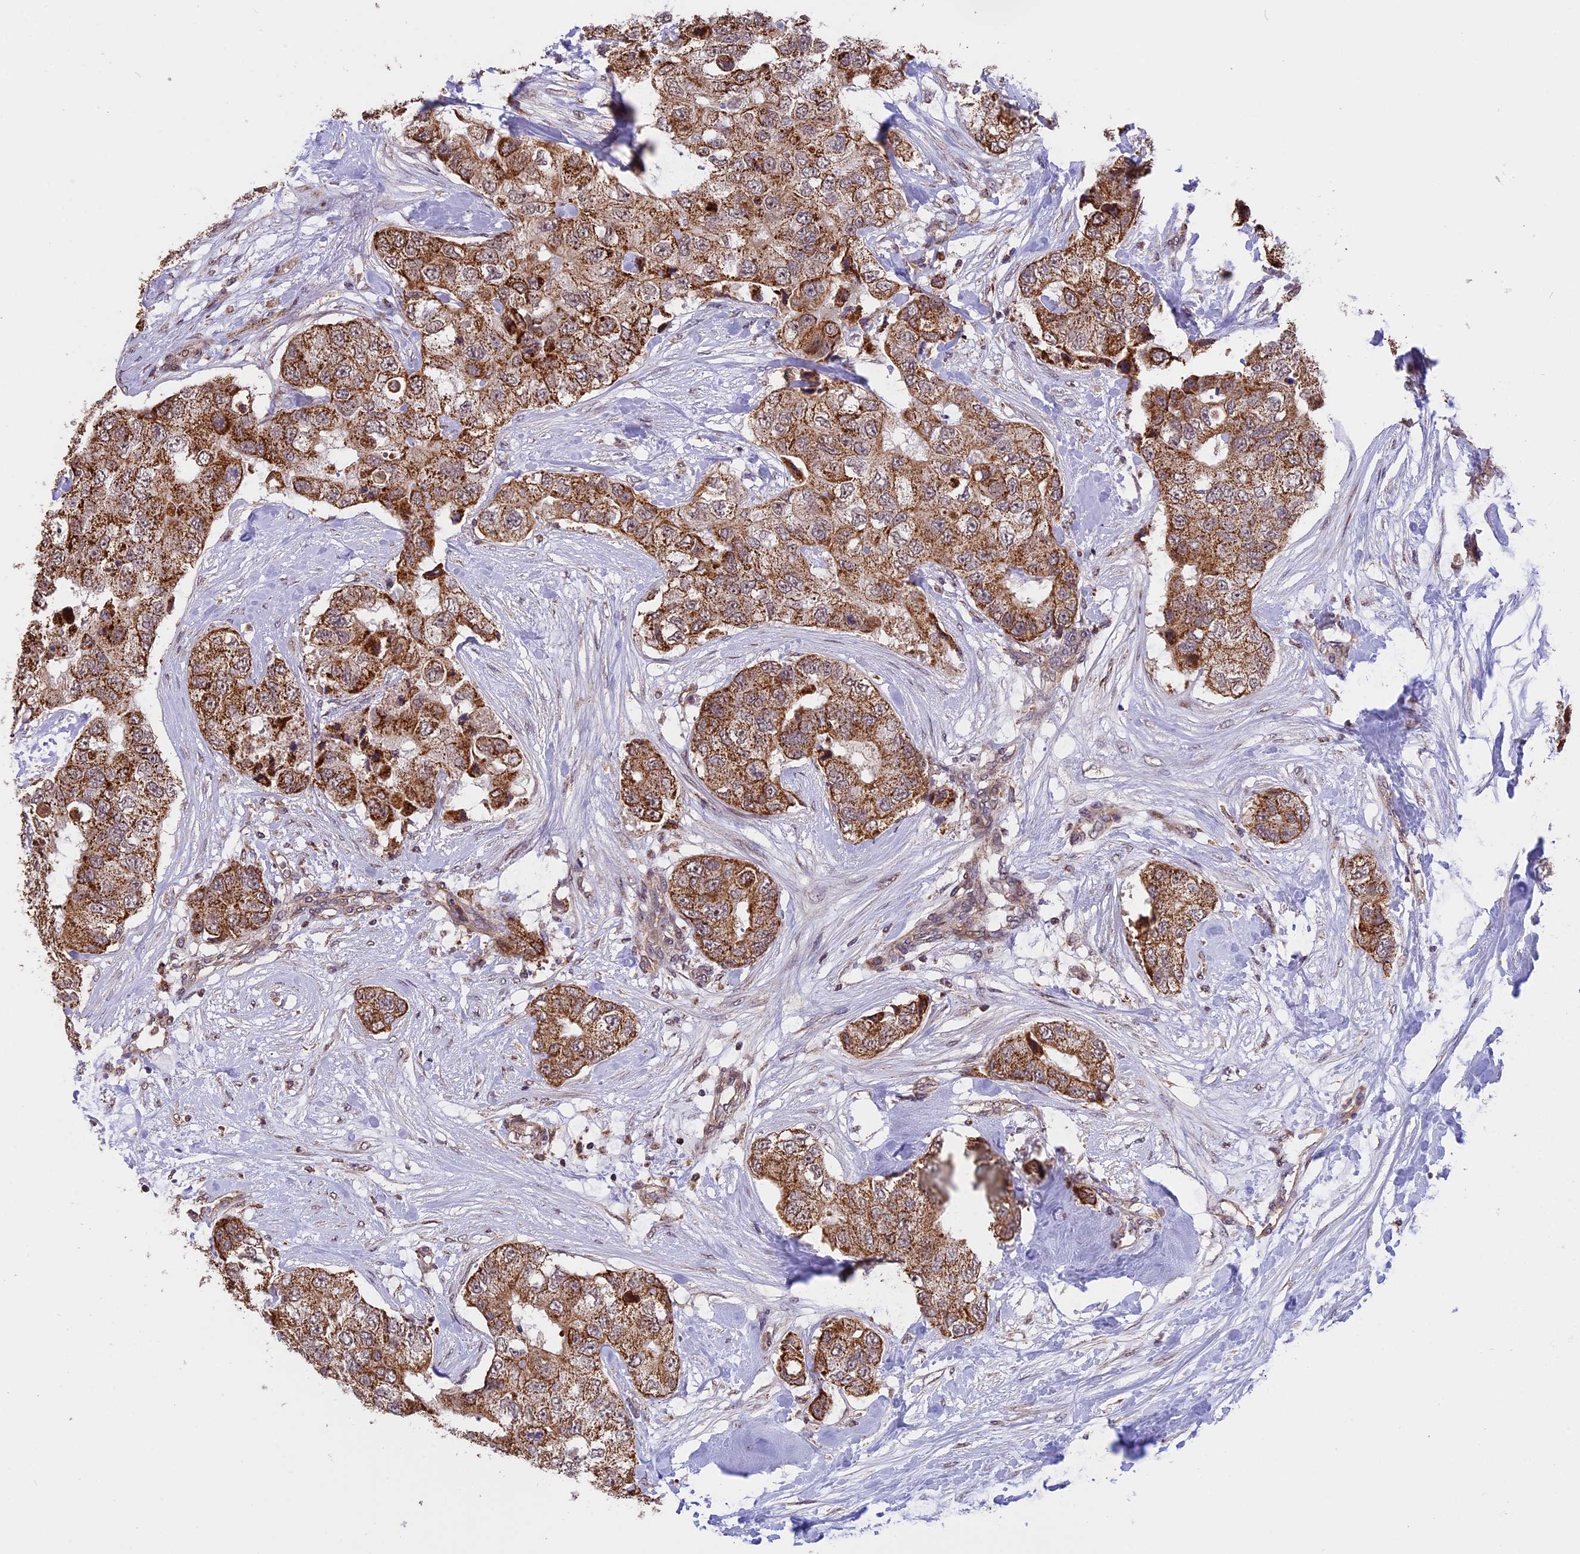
{"staining": {"intensity": "moderate", "quantity": ">75%", "location": "cytoplasmic/membranous"}, "tissue": "breast cancer", "cell_type": "Tumor cells", "image_type": "cancer", "snomed": [{"axis": "morphology", "description": "Duct carcinoma"}, {"axis": "topography", "description": "Breast"}], "caption": "Protein expression analysis of breast cancer displays moderate cytoplasmic/membranous positivity in approximately >75% of tumor cells.", "gene": "RERGL", "patient": {"sex": "female", "age": 62}}